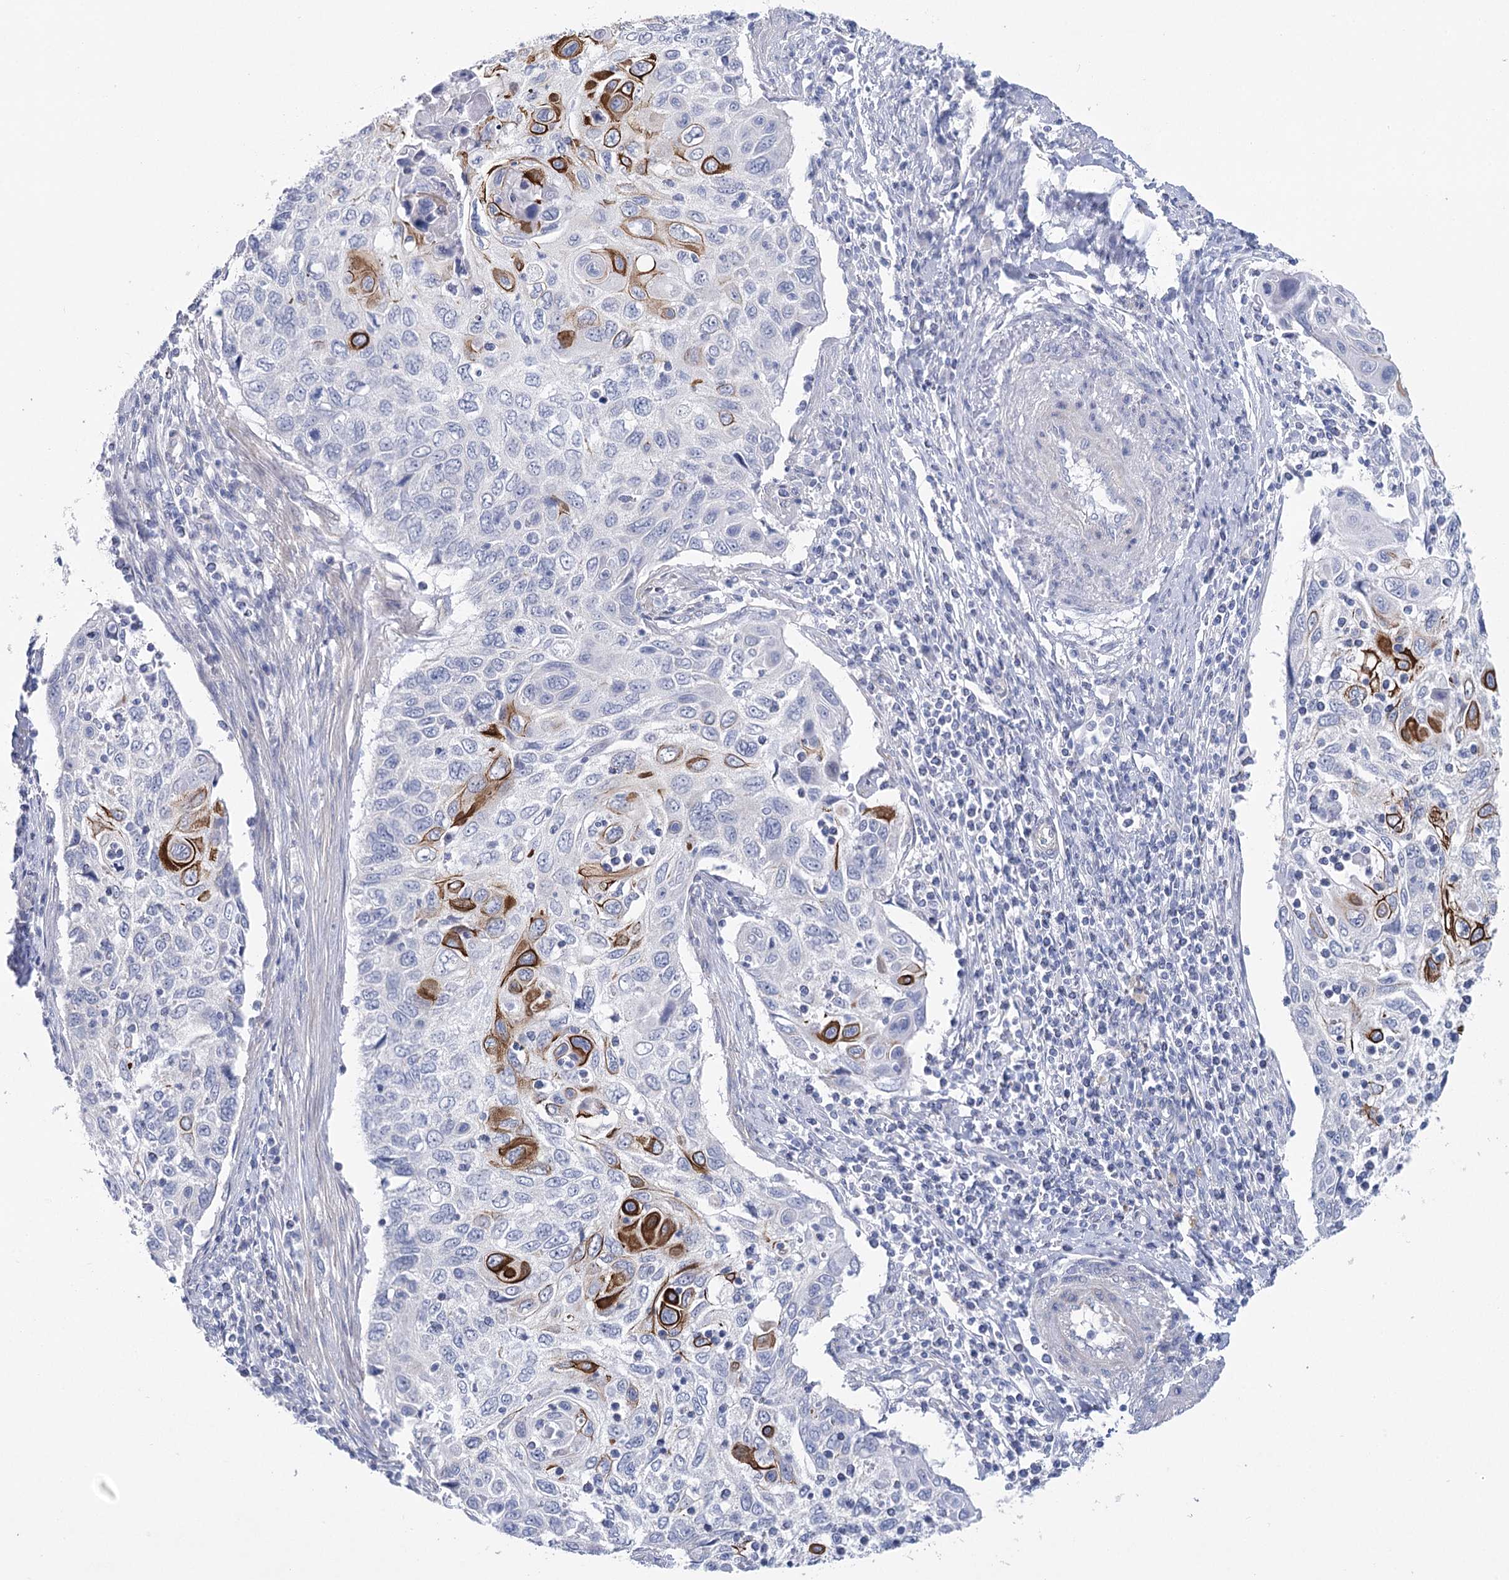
{"staining": {"intensity": "strong", "quantity": "<25%", "location": "cytoplasmic/membranous"}, "tissue": "cervical cancer", "cell_type": "Tumor cells", "image_type": "cancer", "snomed": [{"axis": "morphology", "description": "Squamous cell carcinoma, NOS"}, {"axis": "topography", "description": "Cervix"}], "caption": "Cervical cancer (squamous cell carcinoma) was stained to show a protein in brown. There is medium levels of strong cytoplasmic/membranous positivity in approximately <25% of tumor cells.", "gene": "CCDC88A", "patient": {"sex": "female", "age": 70}}